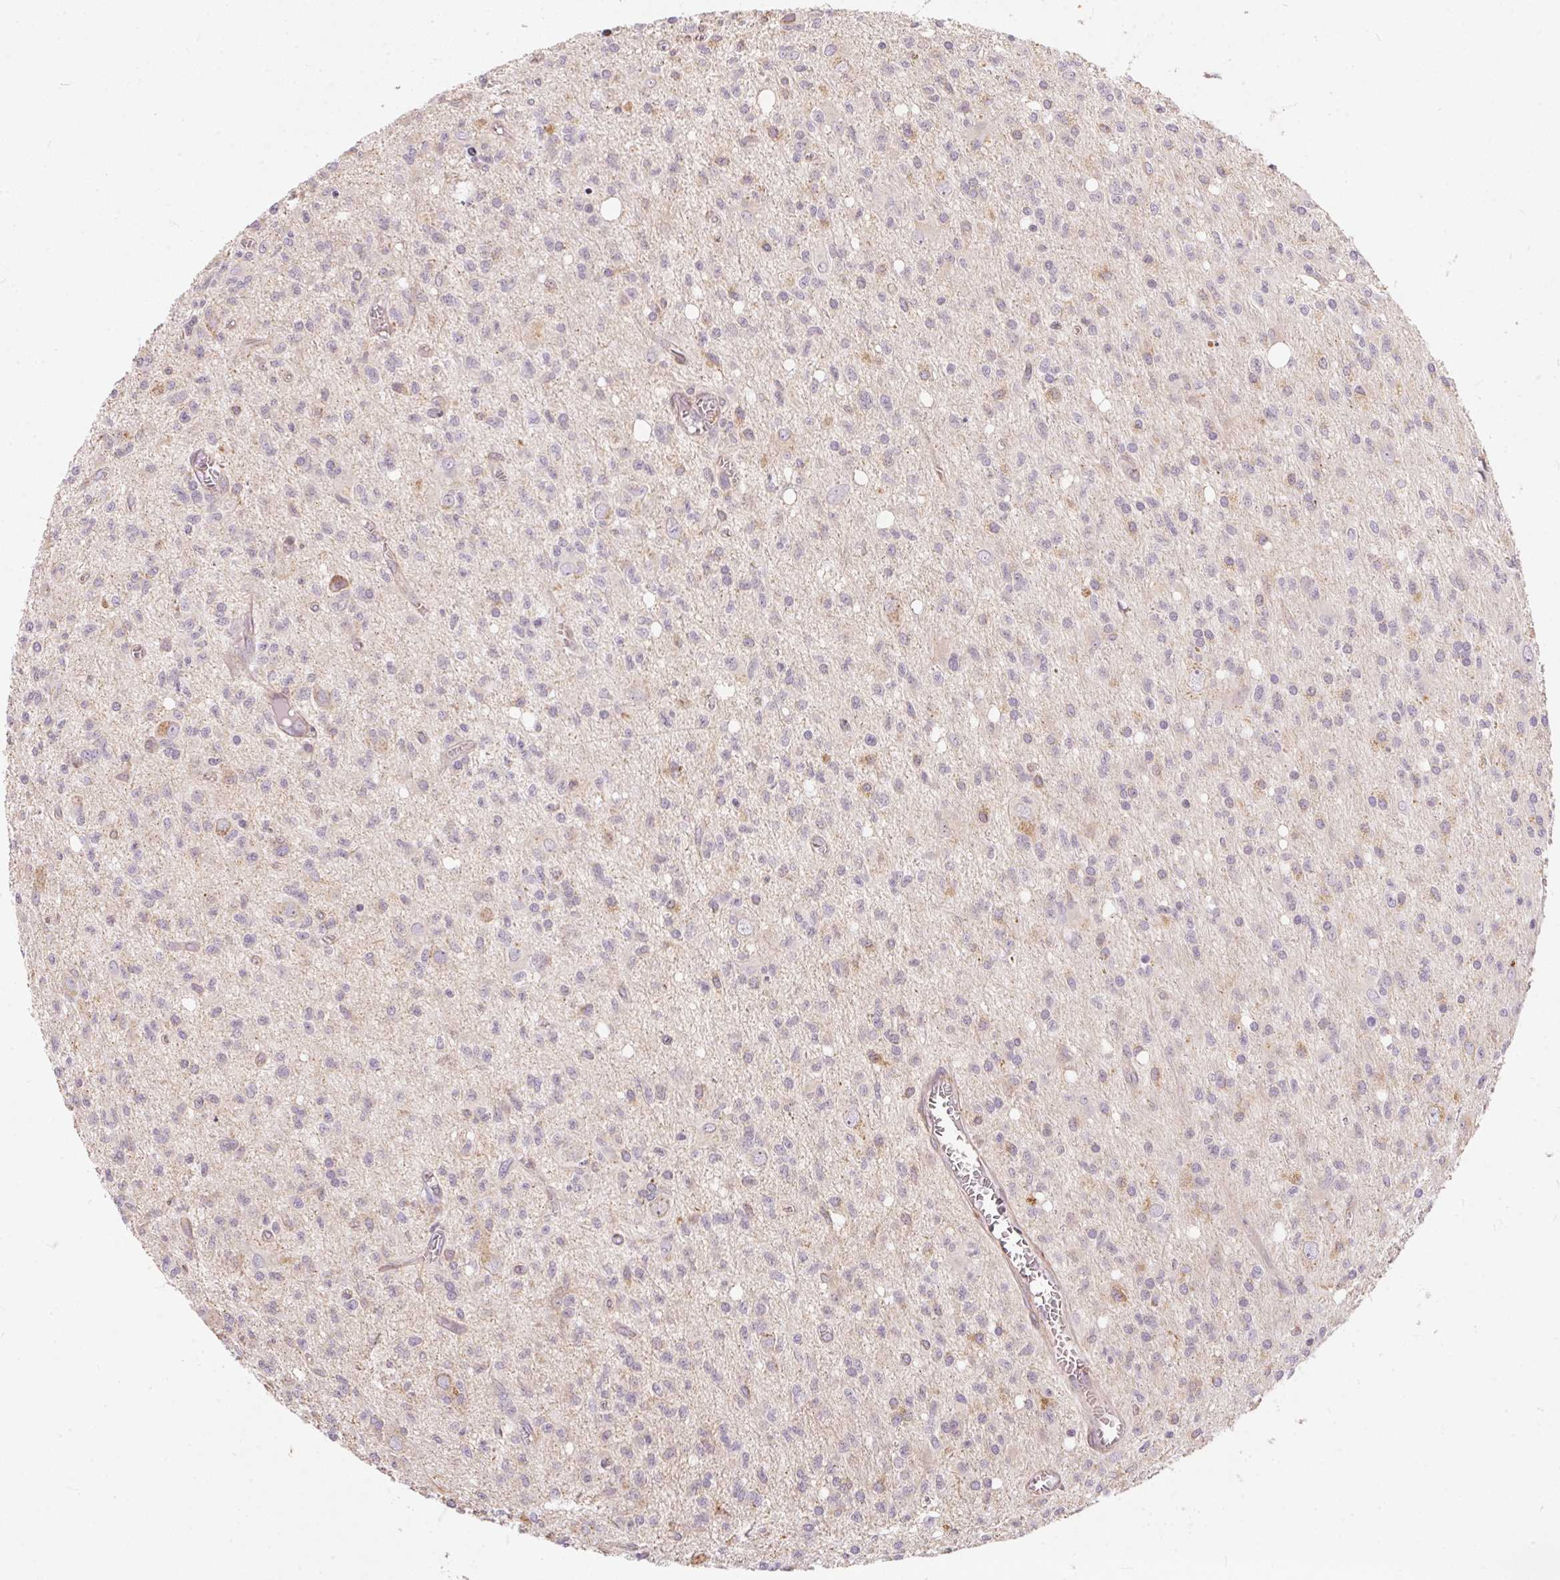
{"staining": {"intensity": "negative", "quantity": "none", "location": "none"}, "tissue": "glioma", "cell_type": "Tumor cells", "image_type": "cancer", "snomed": [{"axis": "morphology", "description": "Glioma, malignant, Low grade"}, {"axis": "topography", "description": "Brain"}], "caption": "This is a histopathology image of immunohistochemistry staining of glioma, which shows no staining in tumor cells.", "gene": "VWA5B2", "patient": {"sex": "male", "age": 64}}